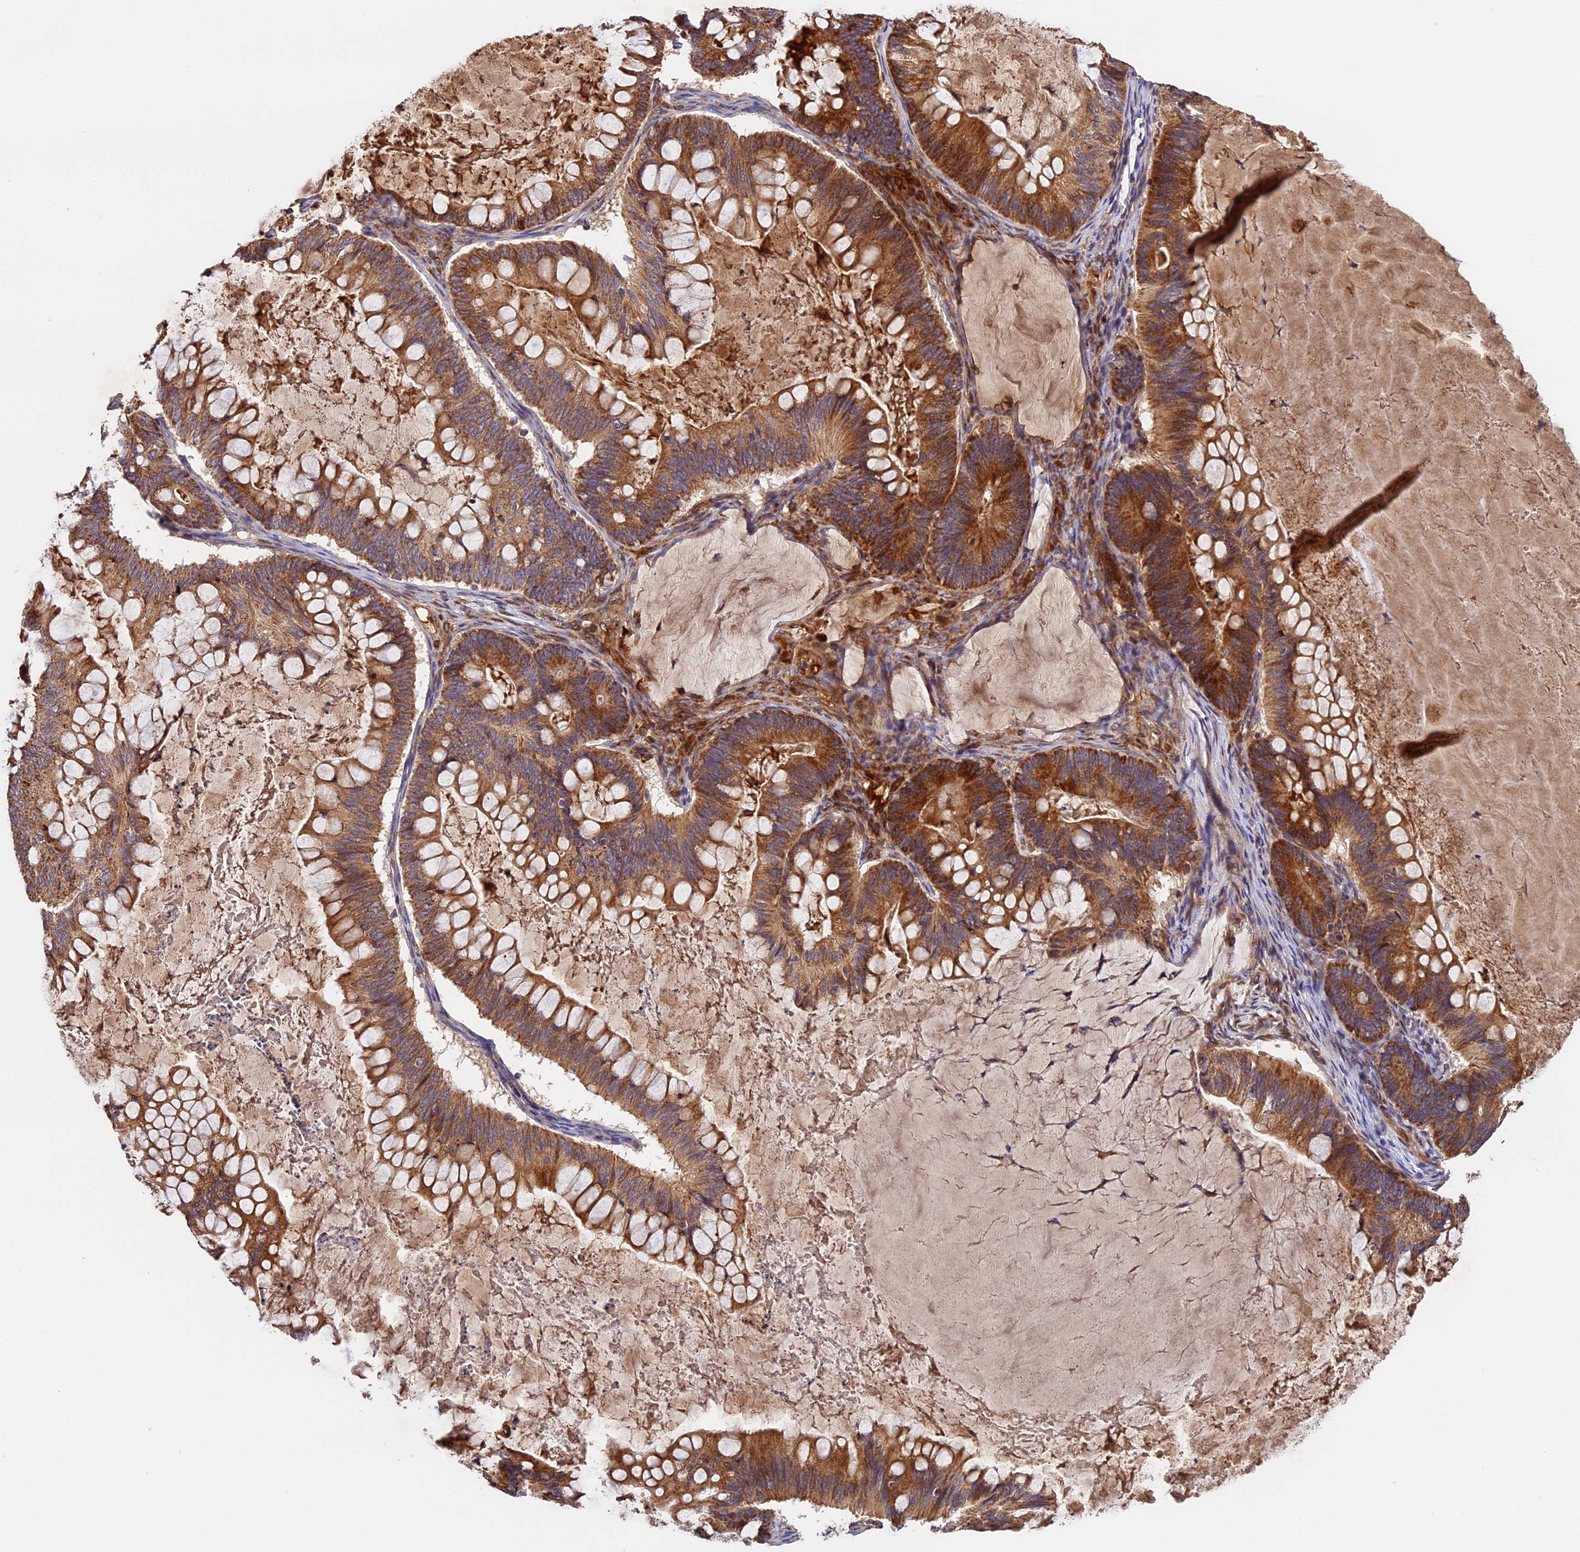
{"staining": {"intensity": "strong", "quantity": ">75%", "location": "cytoplasmic/membranous"}, "tissue": "ovarian cancer", "cell_type": "Tumor cells", "image_type": "cancer", "snomed": [{"axis": "morphology", "description": "Cystadenocarcinoma, mucinous, NOS"}, {"axis": "topography", "description": "Ovary"}], "caption": "A high amount of strong cytoplasmic/membranous expression is present in about >75% of tumor cells in ovarian mucinous cystadenocarcinoma tissue.", "gene": "OCEL1", "patient": {"sex": "female", "age": 61}}